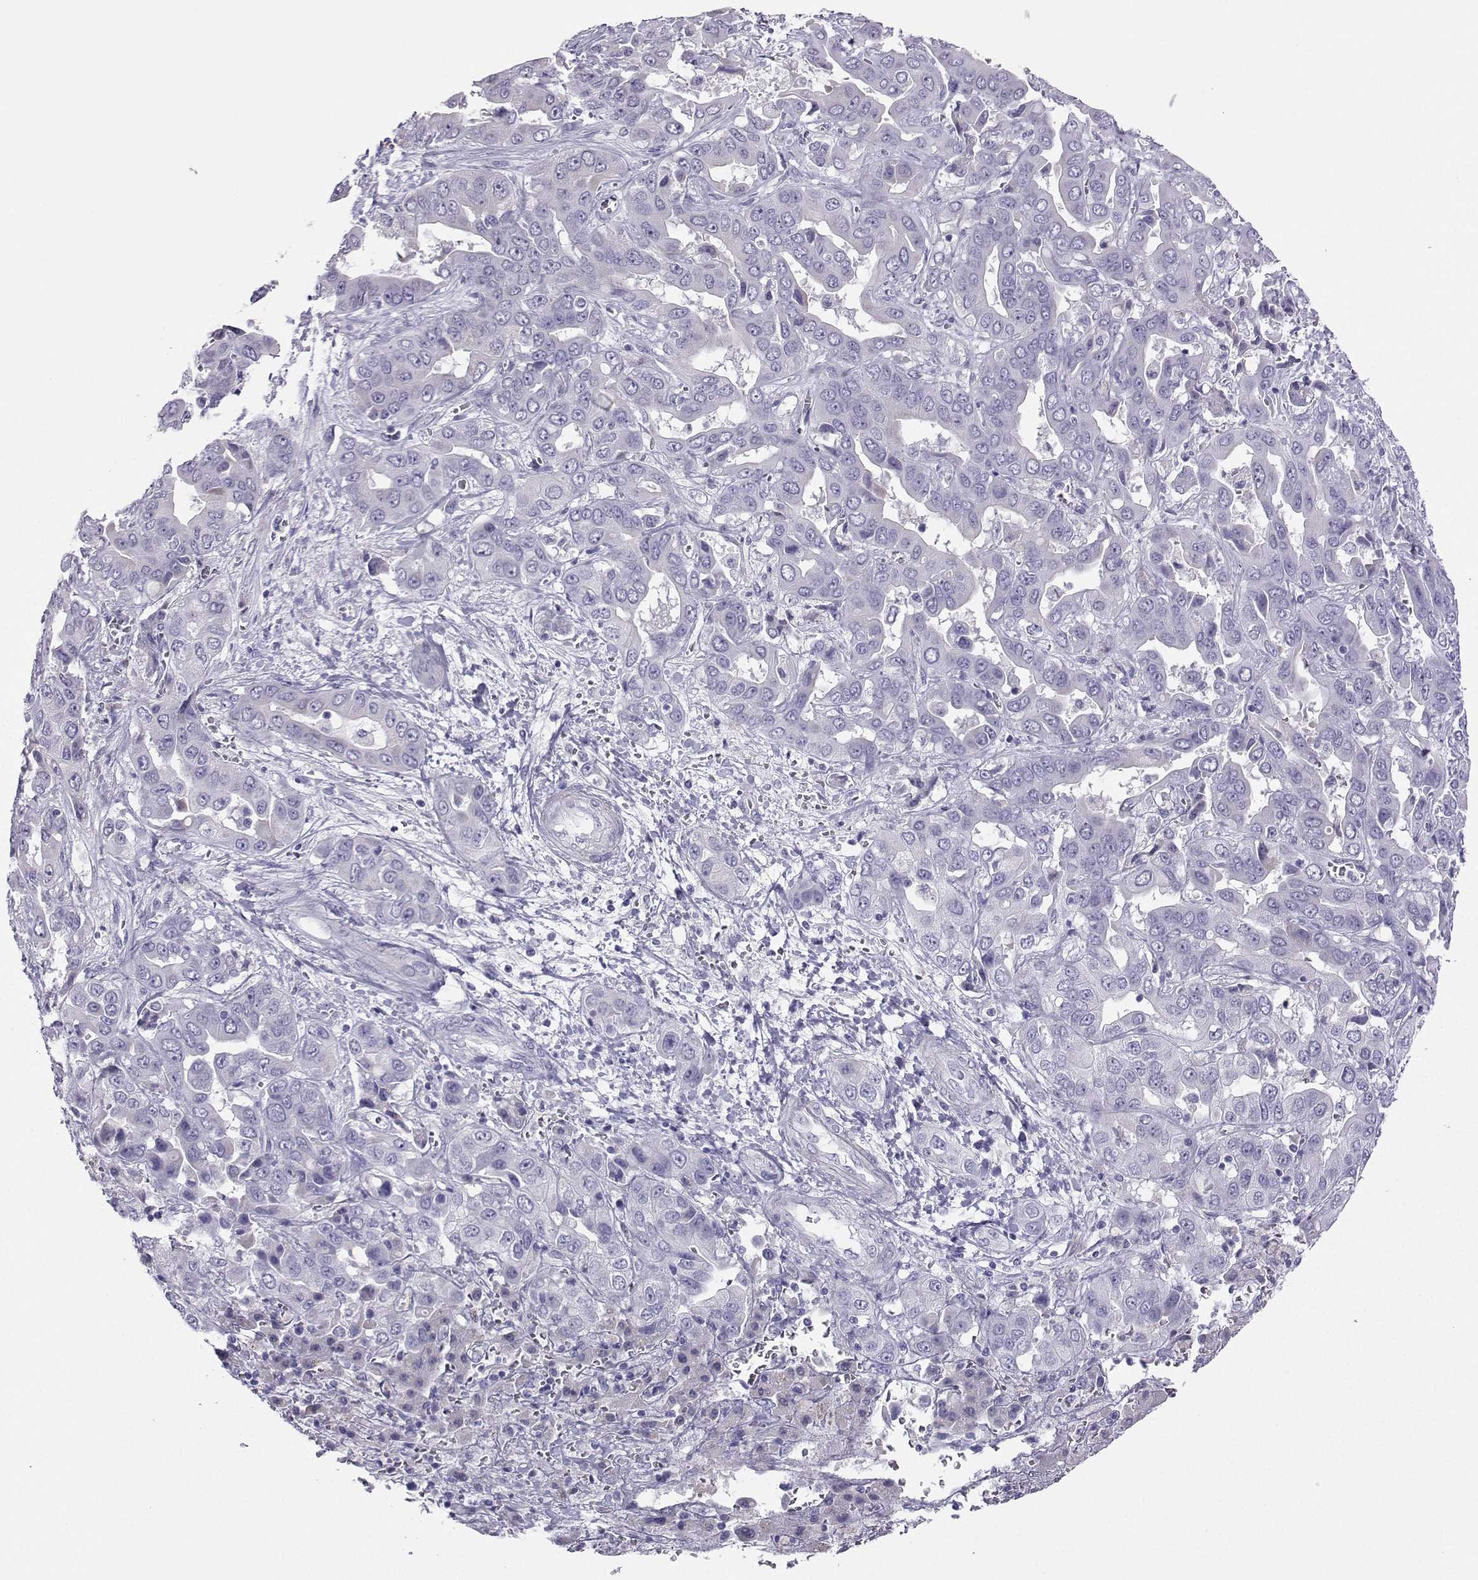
{"staining": {"intensity": "negative", "quantity": "none", "location": "none"}, "tissue": "liver cancer", "cell_type": "Tumor cells", "image_type": "cancer", "snomed": [{"axis": "morphology", "description": "Cholangiocarcinoma"}, {"axis": "topography", "description": "Liver"}], "caption": "Protein analysis of cholangiocarcinoma (liver) demonstrates no significant staining in tumor cells.", "gene": "FBXO24", "patient": {"sex": "female", "age": 52}}